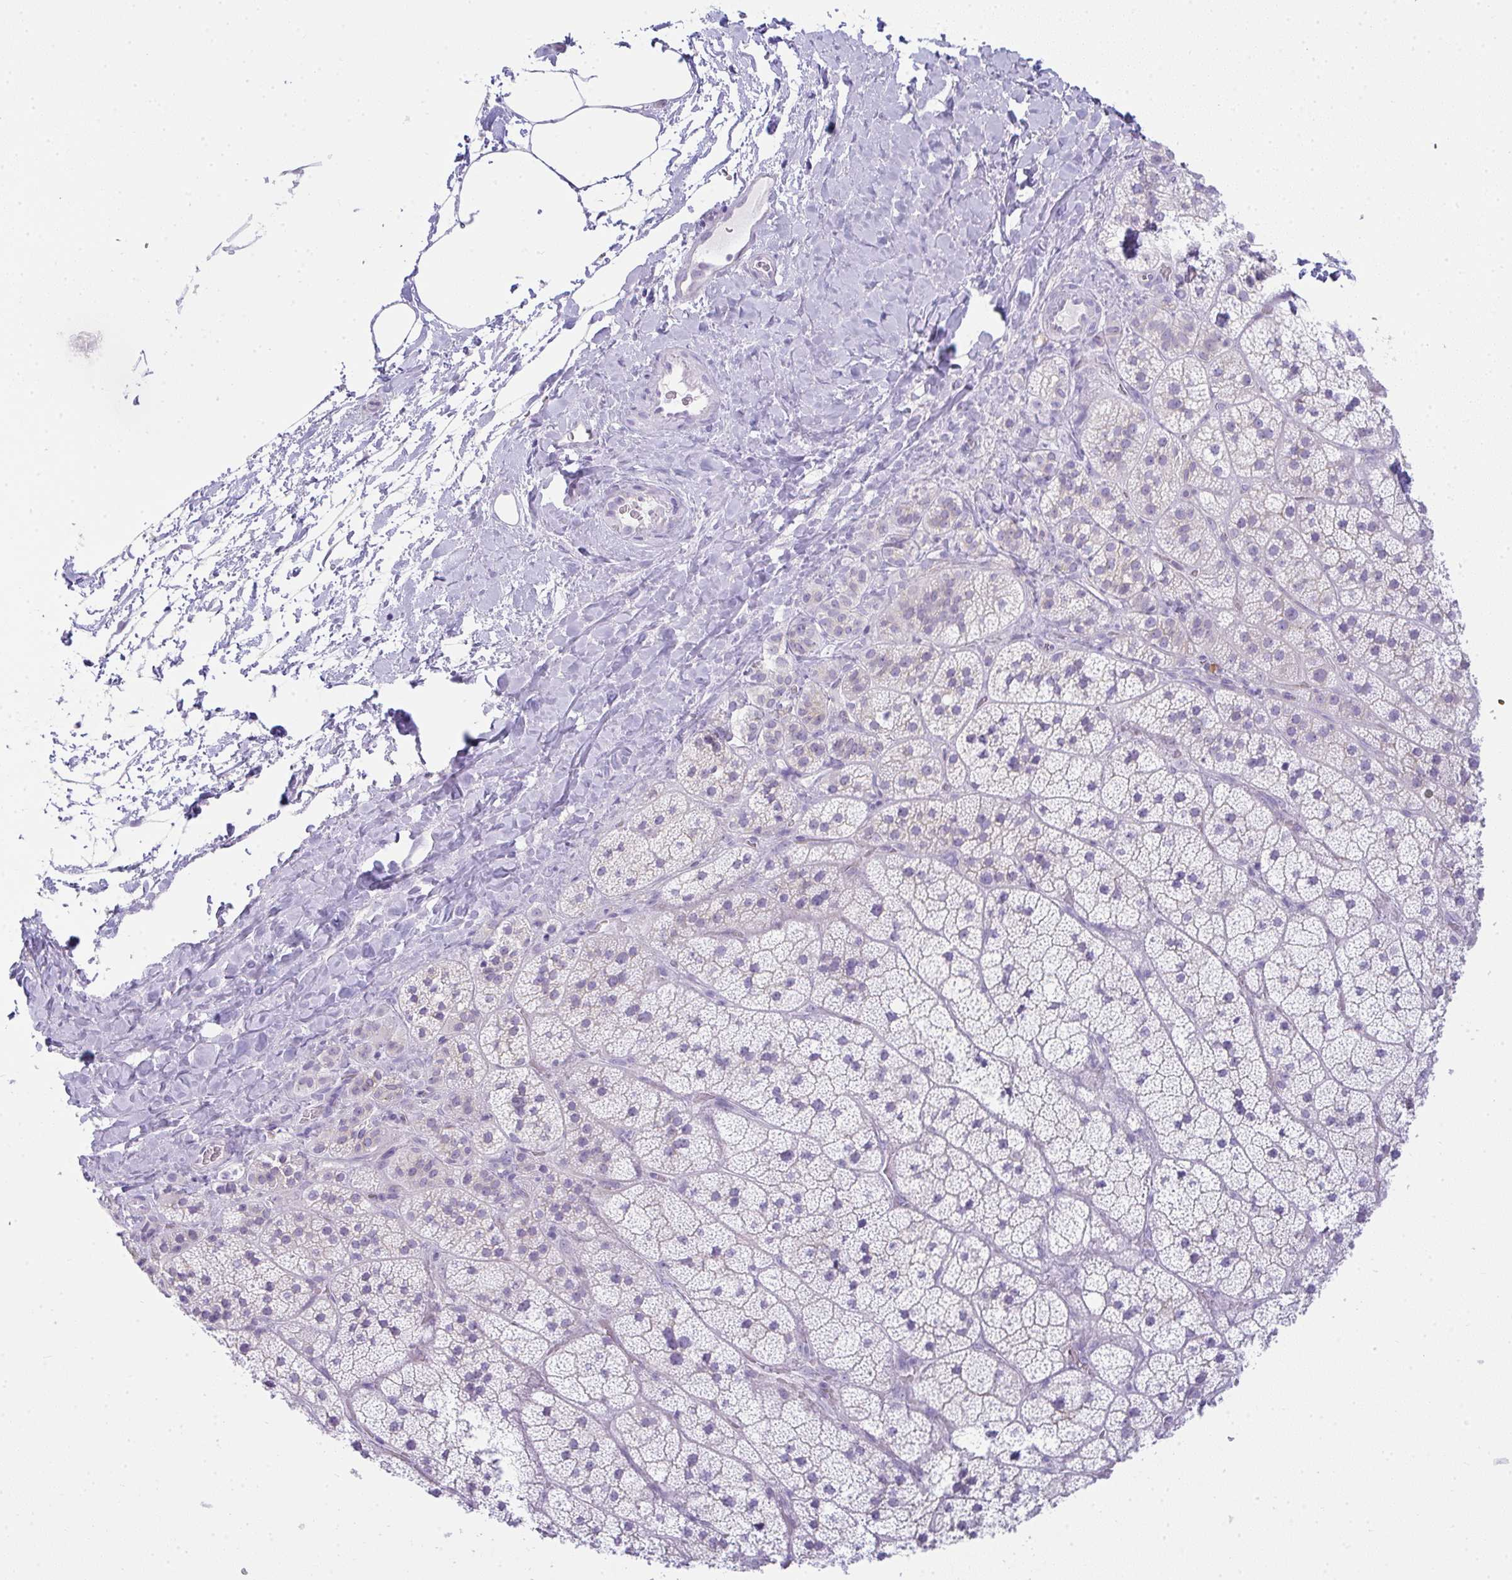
{"staining": {"intensity": "weak", "quantity": "<25%", "location": "cytoplasmic/membranous"}, "tissue": "adrenal gland", "cell_type": "Glandular cells", "image_type": "normal", "snomed": [{"axis": "morphology", "description": "Normal tissue, NOS"}, {"axis": "topography", "description": "Adrenal gland"}], "caption": "IHC photomicrograph of unremarkable human adrenal gland stained for a protein (brown), which exhibits no expression in glandular cells. Brightfield microscopy of immunohistochemistry stained with DAB (brown) and hematoxylin (blue), captured at high magnification.", "gene": "RASL10A", "patient": {"sex": "male", "age": 57}}